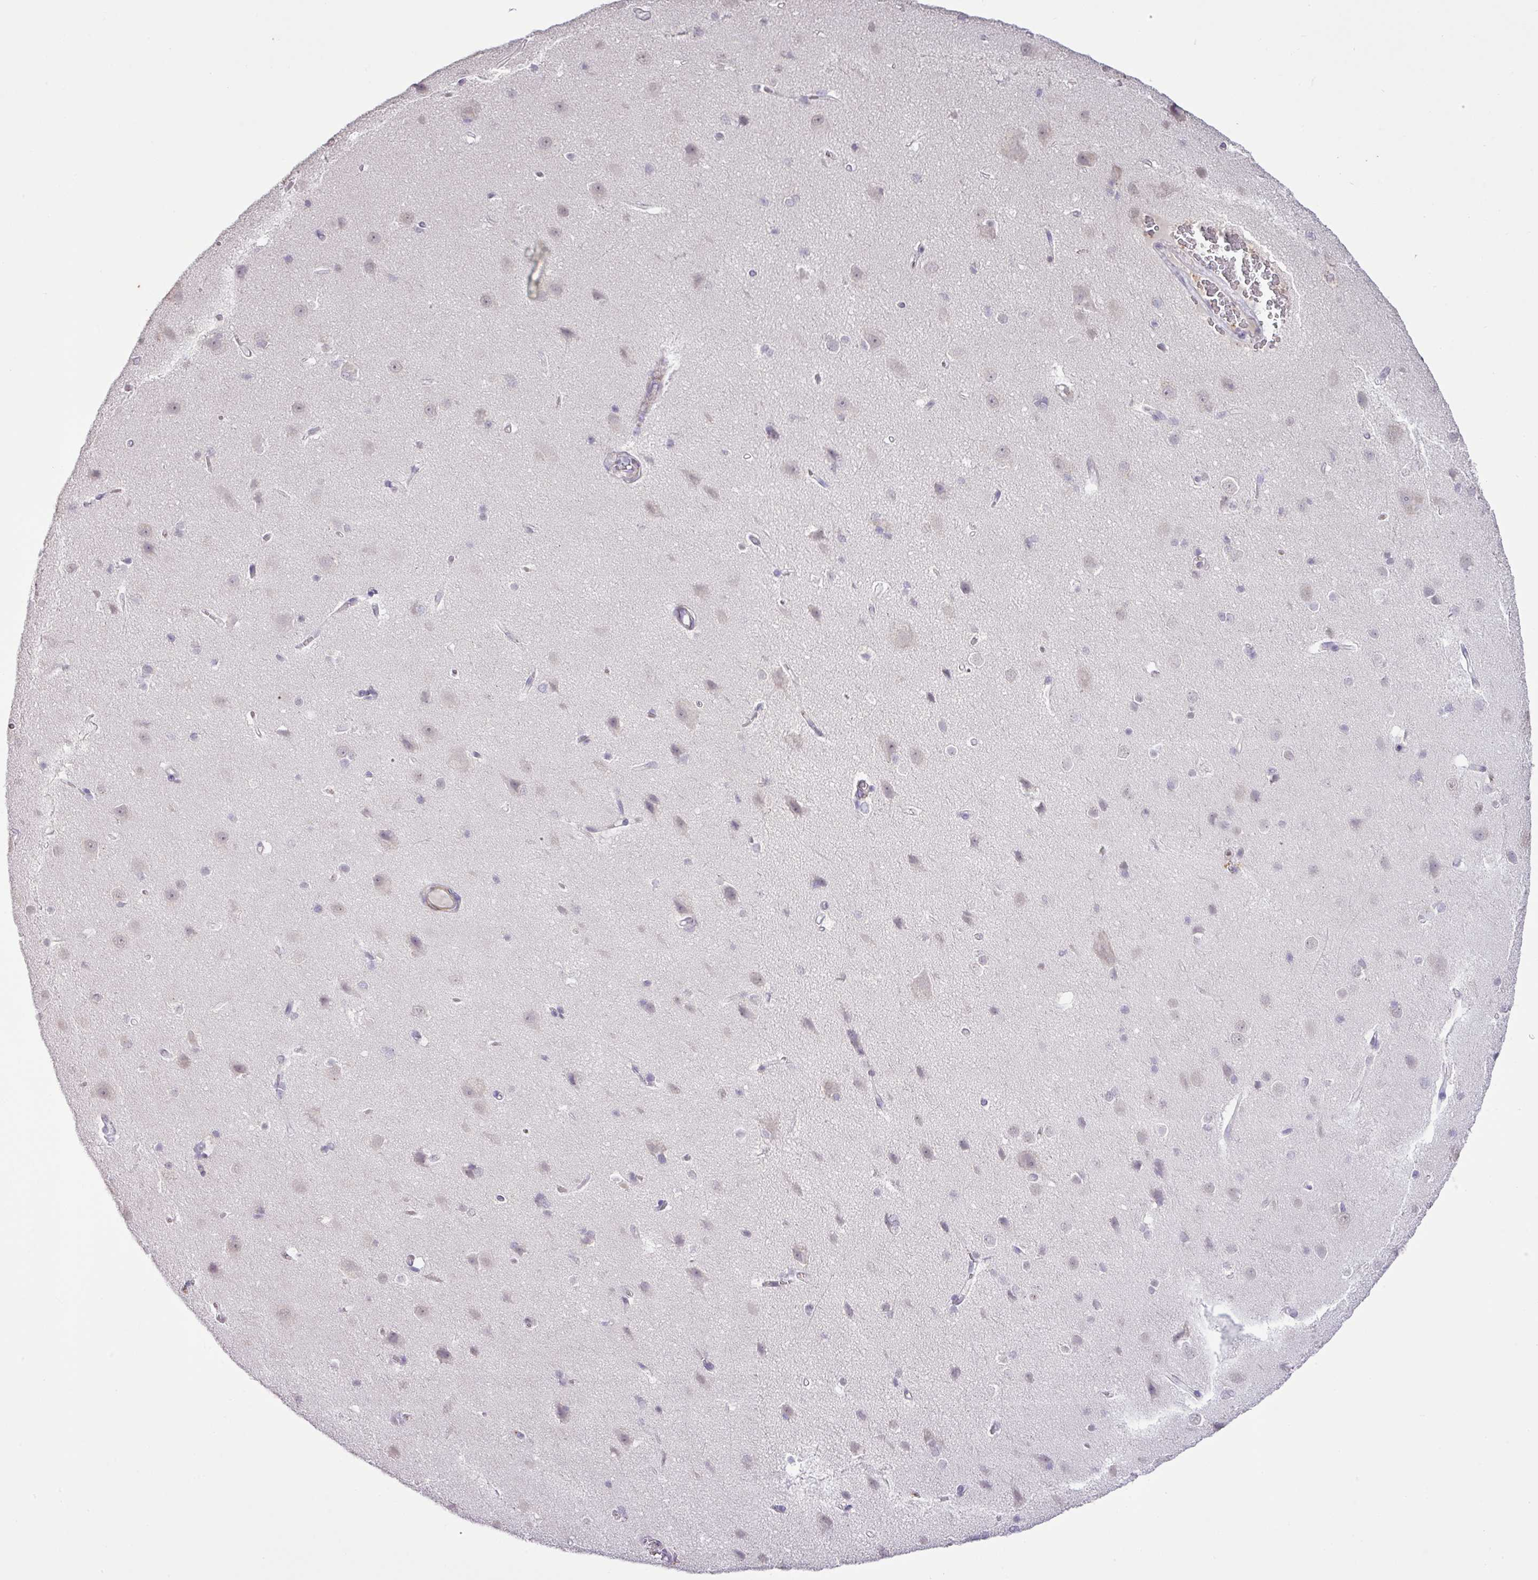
{"staining": {"intensity": "weak", "quantity": "<25%", "location": "cytoplasmic/membranous"}, "tissue": "cerebral cortex", "cell_type": "Endothelial cells", "image_type": "normal", "snomed": [{"axis": "morphology", "description": "Normal tissue, NOS"}, {"axis": "topography", "description": "Cerebral cortex"}], "caption": "Cerebral cortex stained for a protein using immunohistochemistry shows no positivity endothelial cells.", "gene": "DIP2A", "patient": {"sex": "male", "age": 37}}